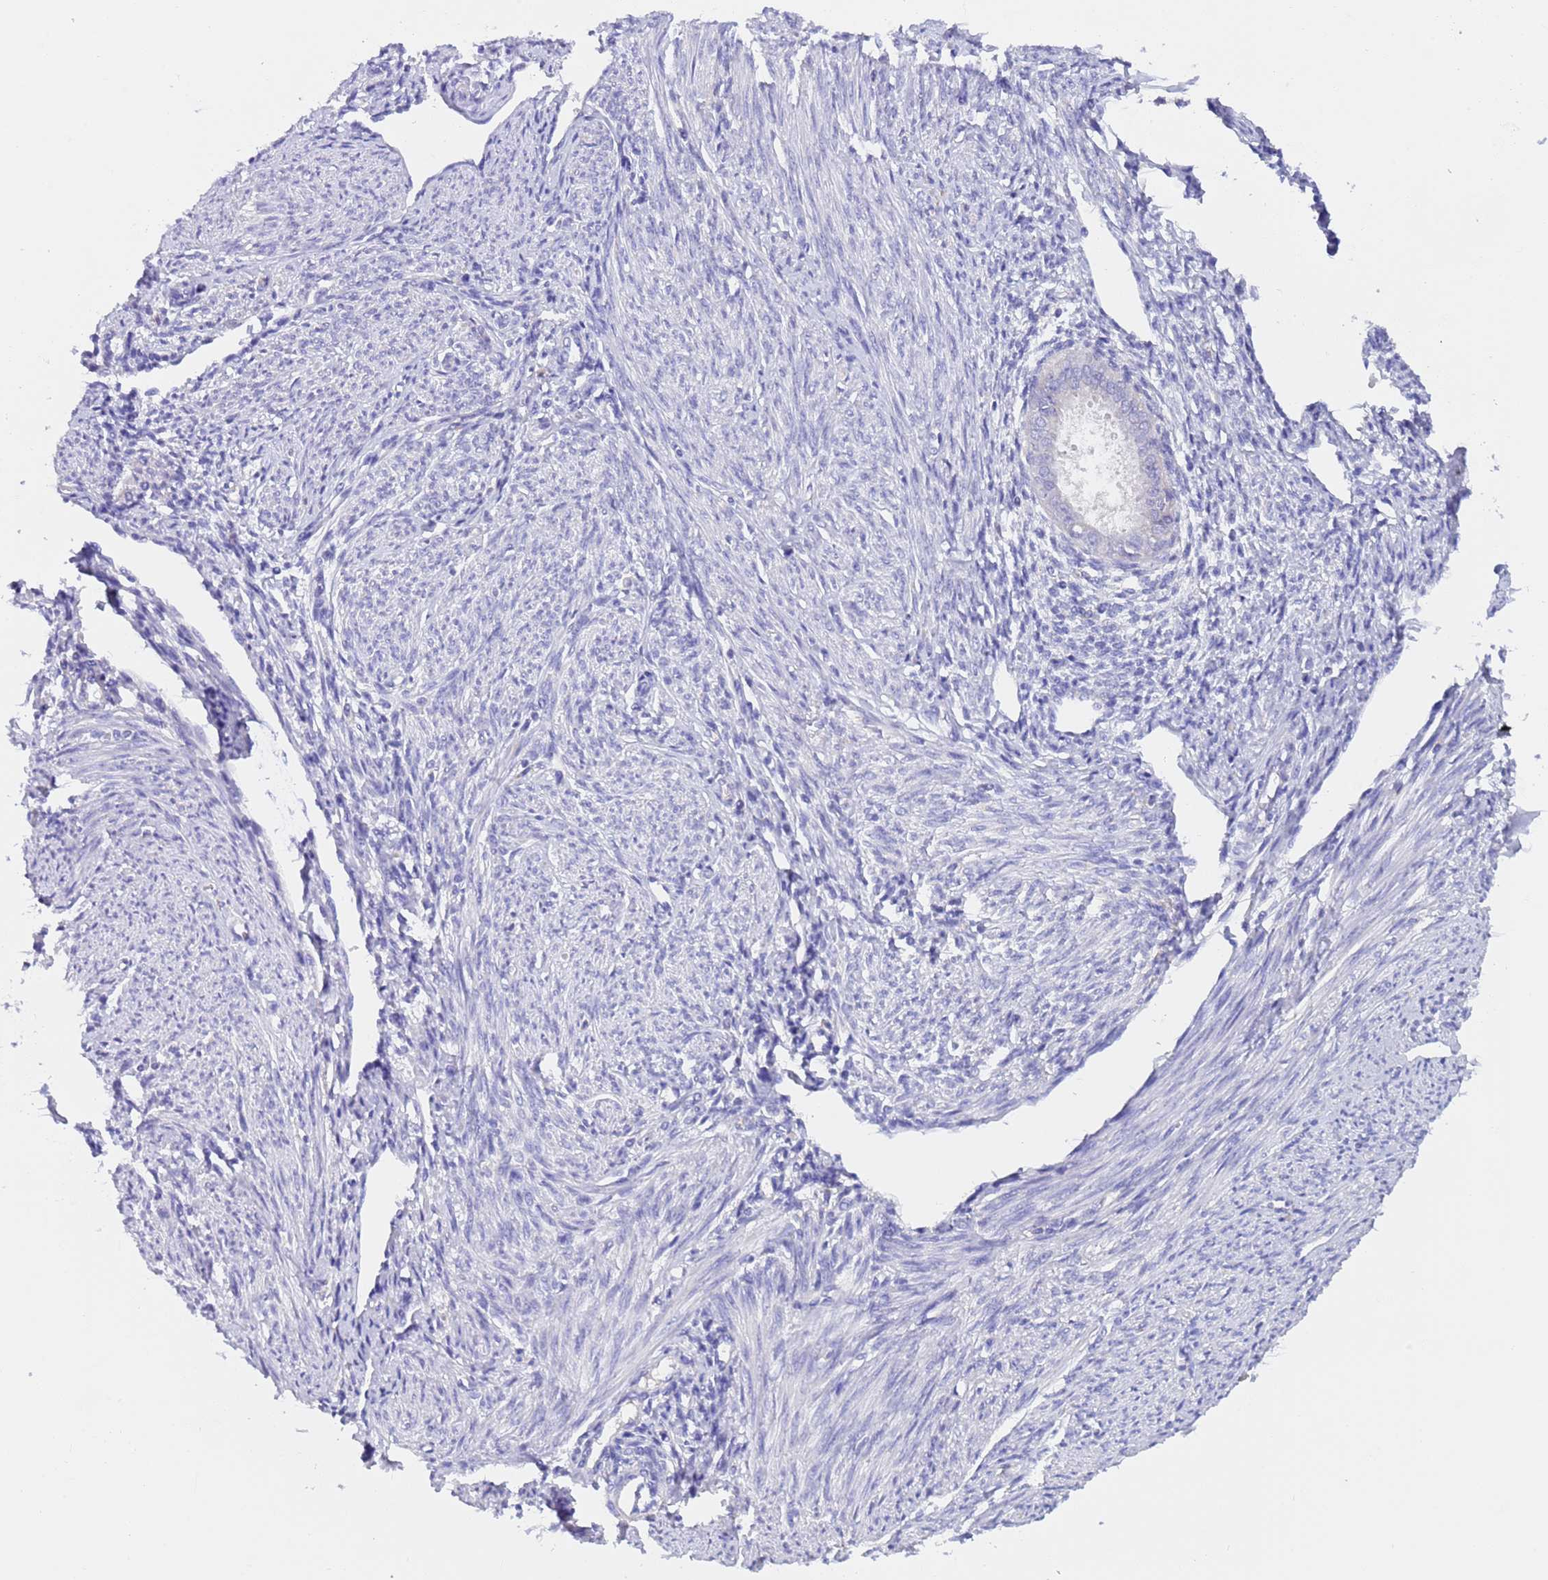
{"staining": {"intensity": "negative", "quantity": "none", "location": "none"}, "tissue": "endometrium", "cell_type": "Cells in endometrial stroma", "image_type": "normal", "snomed": [{"axis": "morphology", "description": "Normal tissue, NOS"}, {"axis": "topography", "description": "Uterus"}, {"axis": "topography", "description": "Endometrium"}], "caption": "IHC photomicrograph of unremarkable endometrium: human endometrium stained with DAB reveals no significant protein expression in cells in endometrial stroma.", "gene": "SLC24A3", "patient": {"sex": "female", "age": 48}}